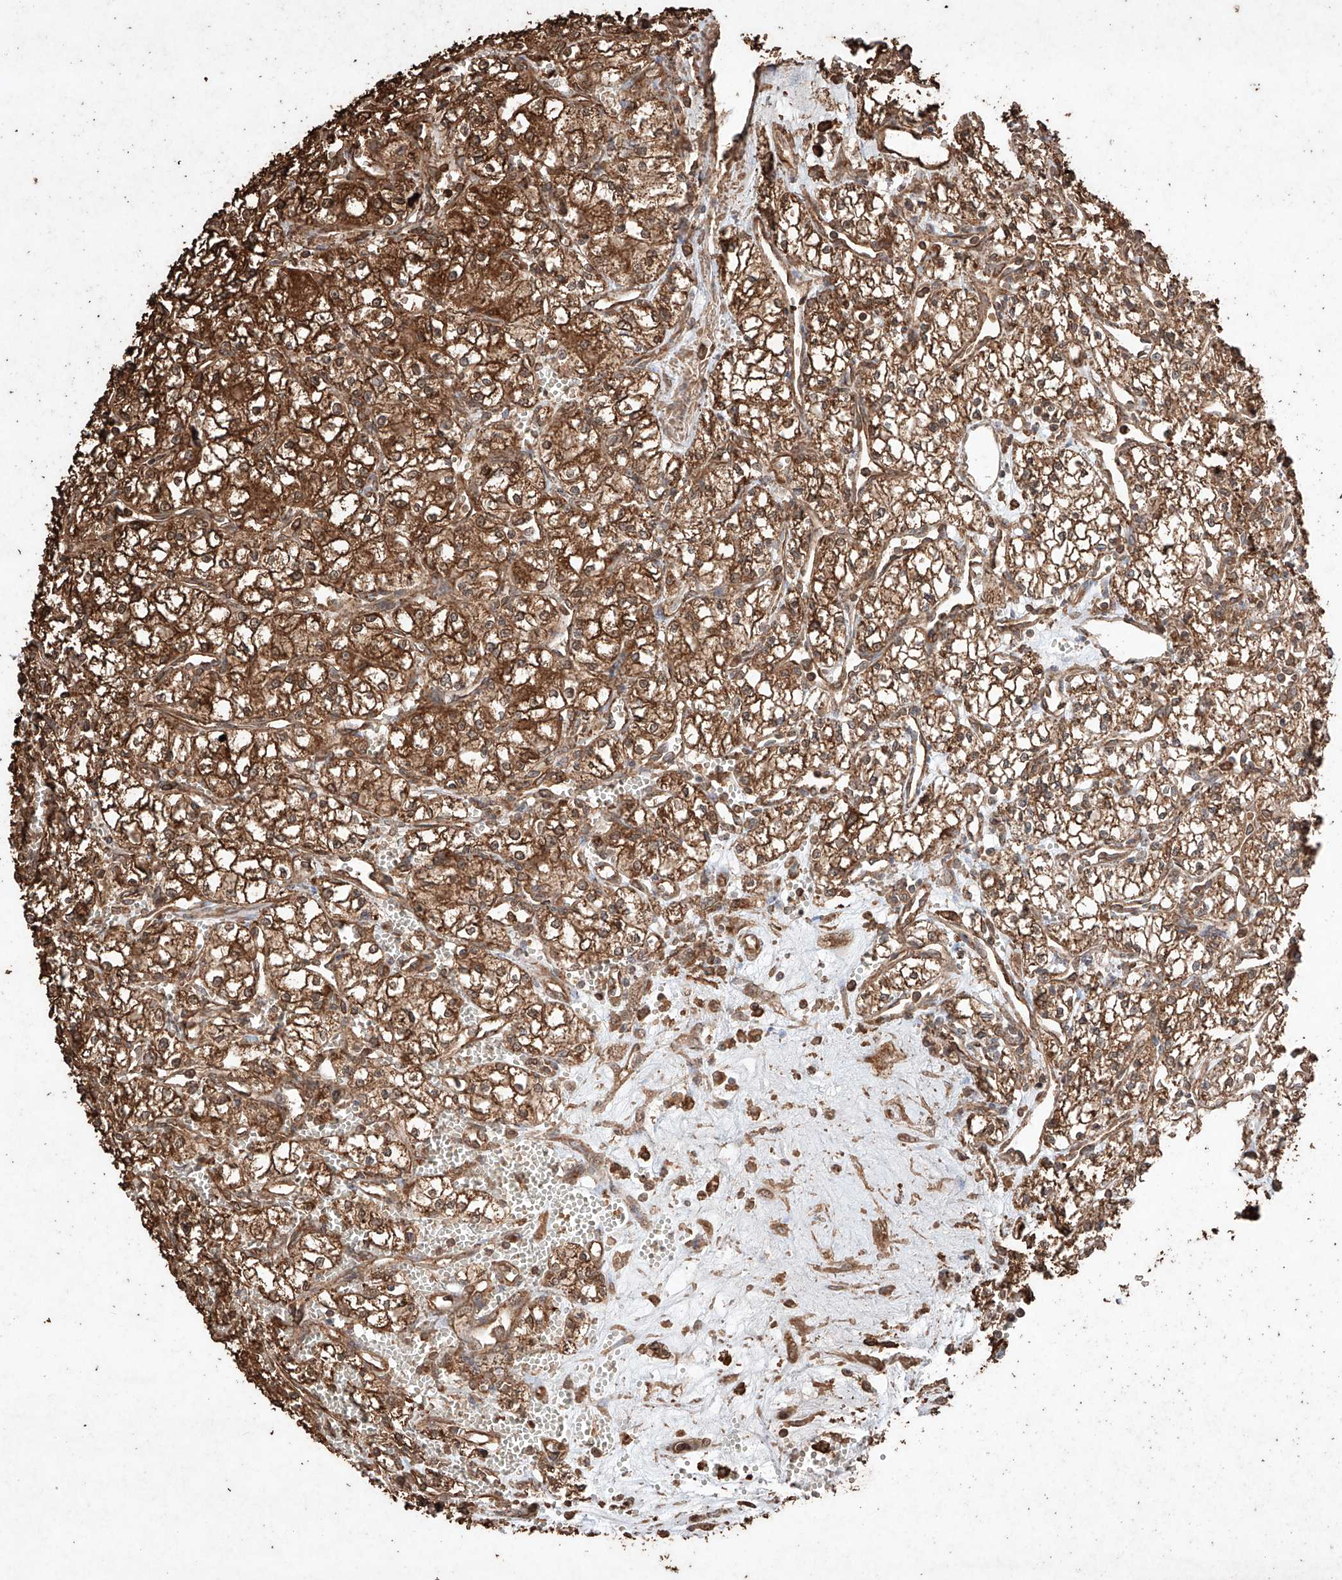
{"staining": {"intensity": "strong", "quantity": ">75%", "location": "cytoplasmic/membranous"}, "tissue": "renal cancer", "cell_type": "Tumor cells", "image_type": "cancer", "snomed": [{"axis": "morphology", "description": "Adenocarcinoma, NOS"}, {"axis": "topography", "description": "Kidney"}], "caption": "Immunohistochemical staining of adenocarcinoma (renal) demonstrates strong cytoplasmic/membranous protein positivity in approximately >75% of tumor cells.", "gene": "M6PR", "patient": {"sex": "male", "age": 59}}